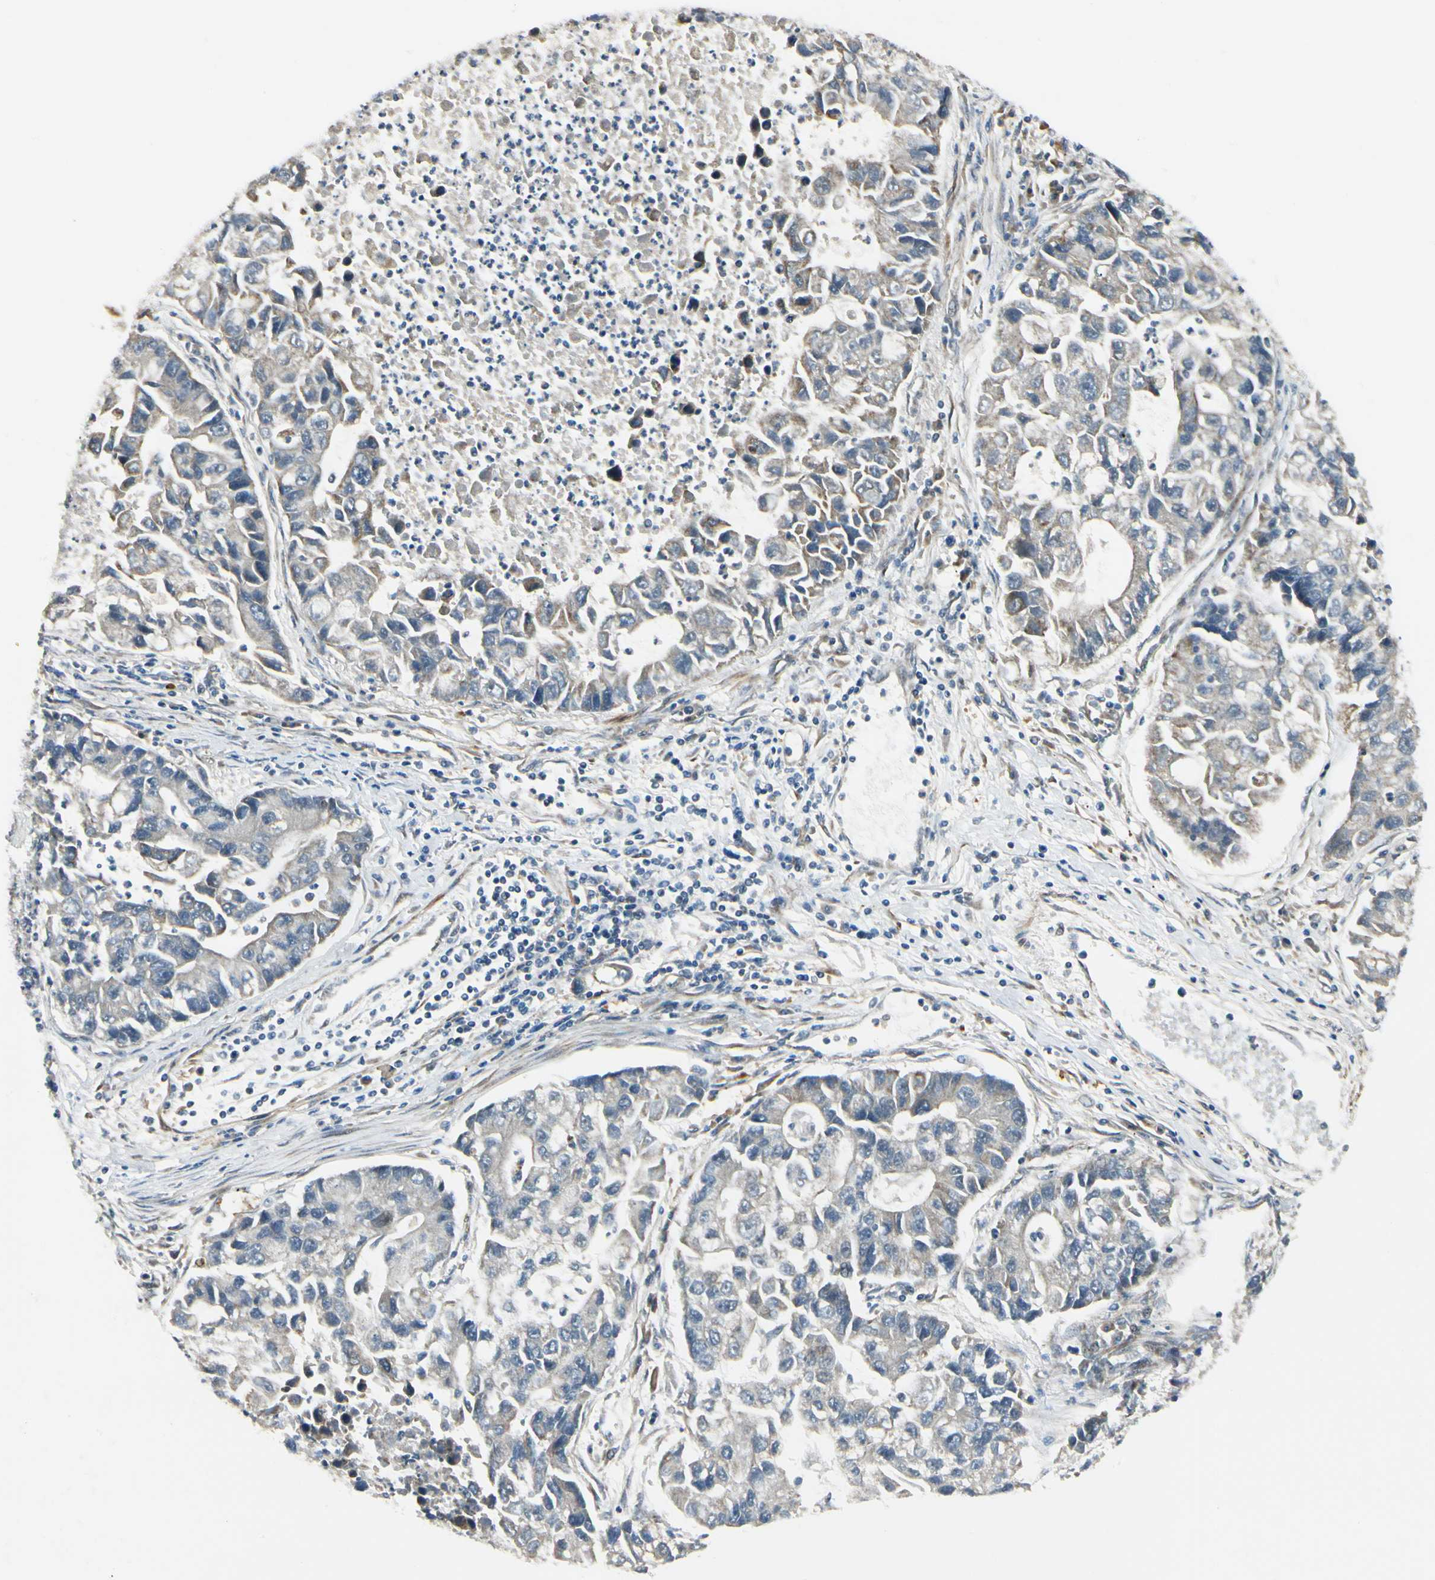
{"staining": {"intensity": "weak", "quantity": ">75%", "location": "cytoplasmic/membranous"}, "tissue": "lung cancer", "cell_type": "Tumor cells", "image_type": "cancer", "snomed": [{"axis": "morphology", "description": "Adenocarcinoma, NOS"}, {"axis": "topography", "description": "Lung"}], "caption": "Weak cytoplasmic/membranous positivity for a protein is present in about >75% of tumor cells of lung cancer (adenocarcinoma) using IHC.", "gene": "P4HA3", "patient": {"sex": "female", "age": 51}}